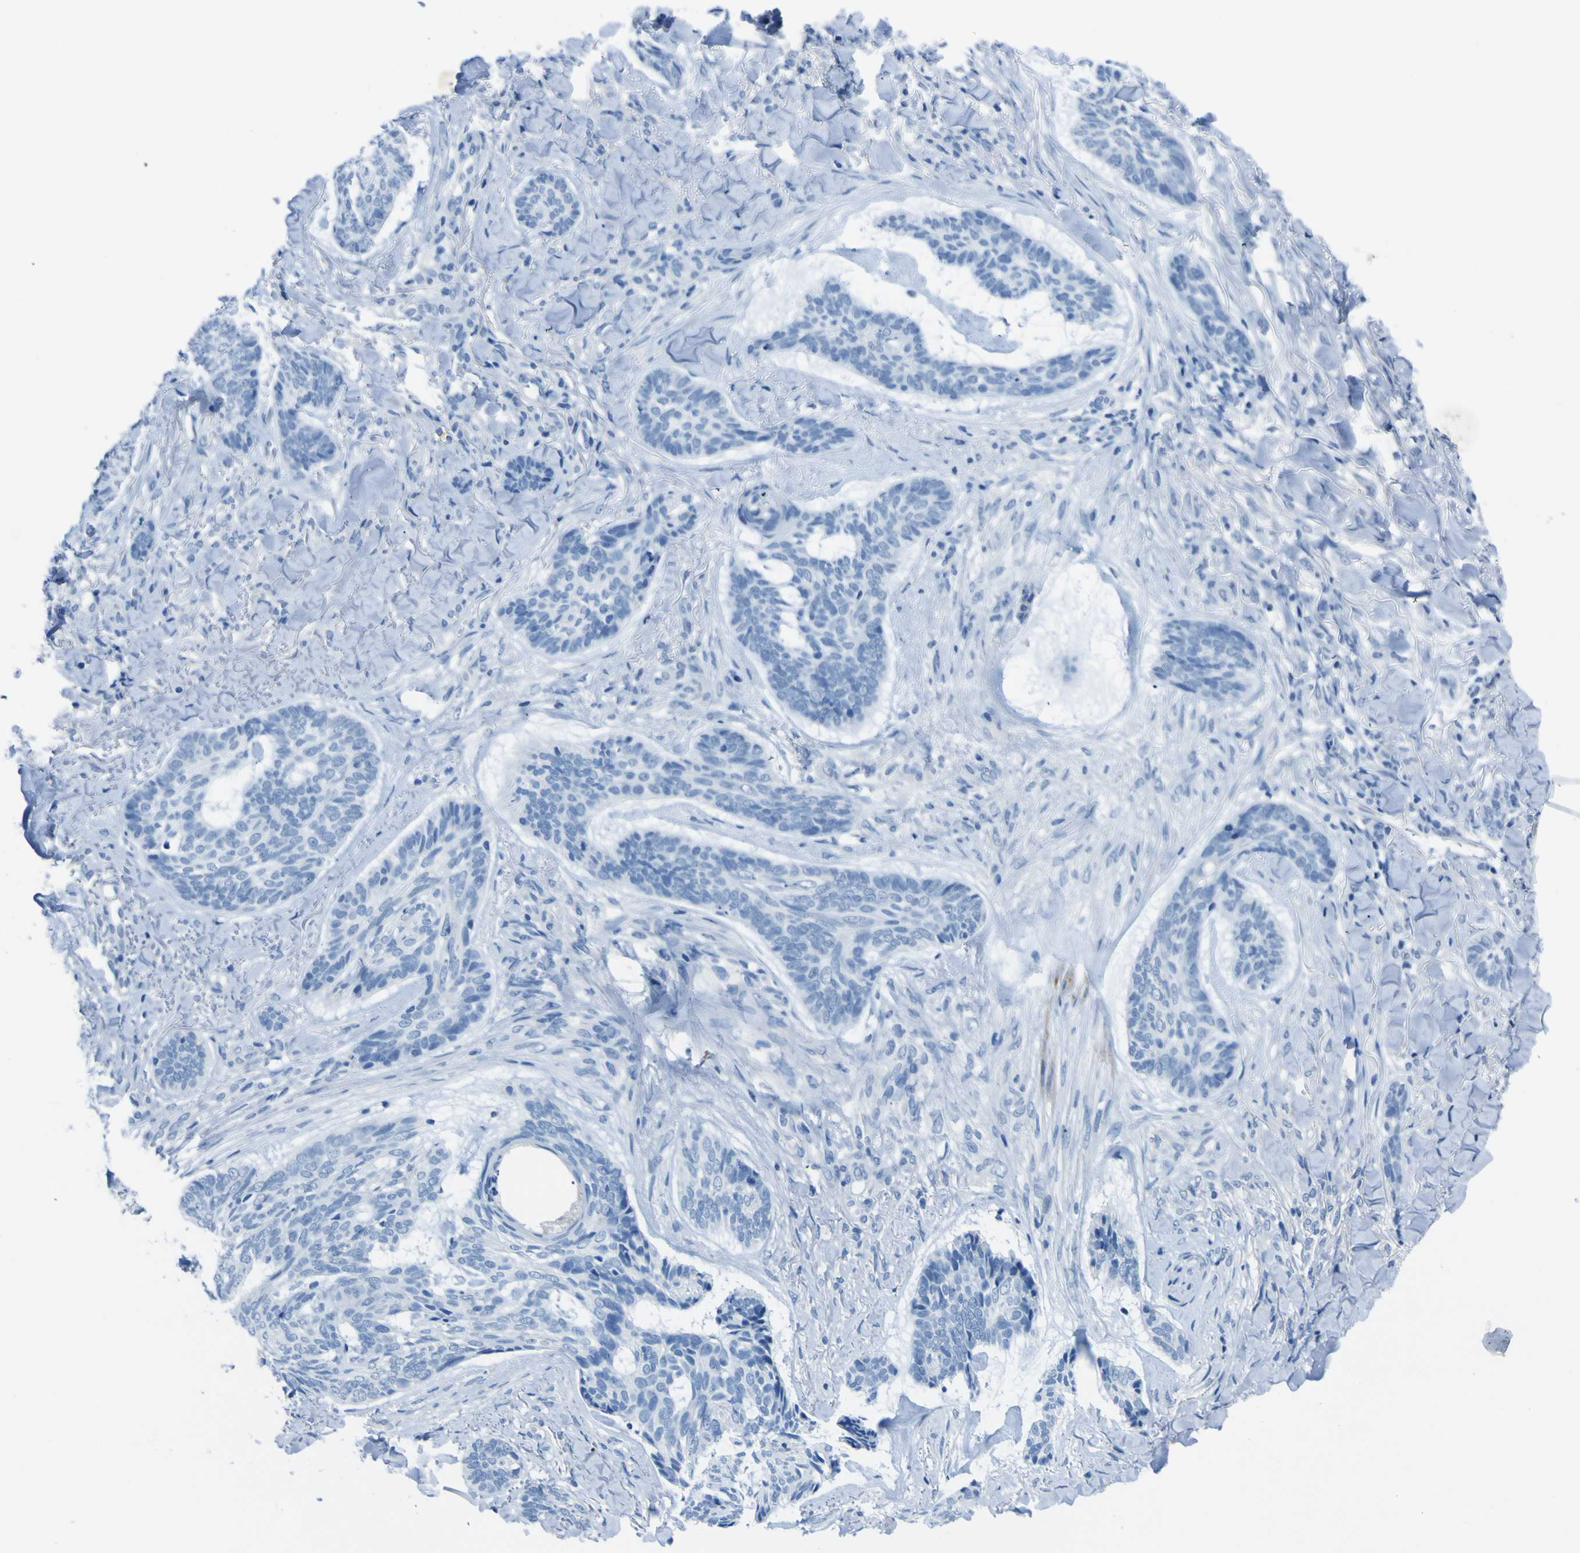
{"staining": {"intensity": "negative", "quantity": "none", "location": "none"}, "tissue": "skin cancer", "cell_type": "Tumor cells", "image_type": "cancer", "snomed": [{"axis": "morphology", "description": "Basal cell carcinoma"}, {"axis": "topography", "description": "Skin"}], "caption": "Protein analysis of skin cancer (basal cell carcinoma) shows no significant positivity in tumor cells.", "gene": "PHKG1", "patient": {"sex": "male", "age": 43}}